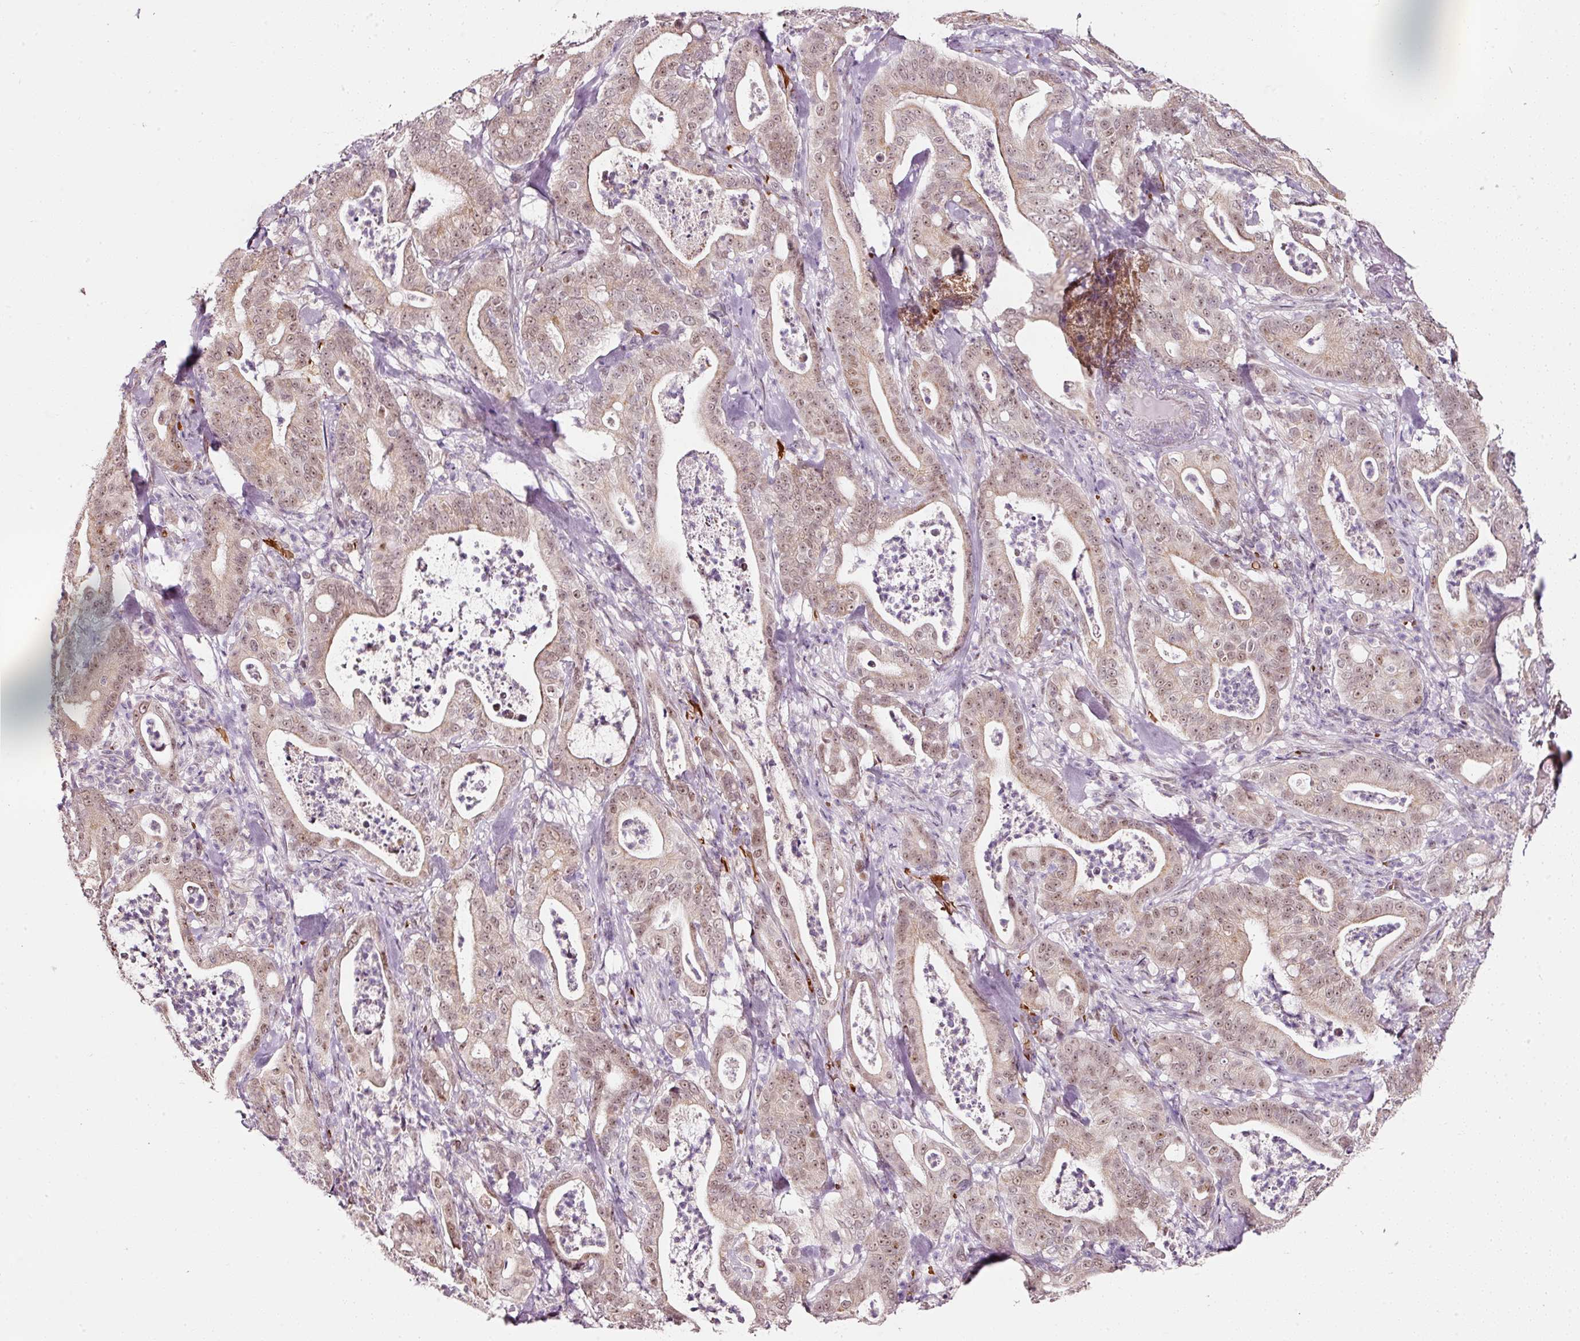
{"staining": {"intensity": "weak", "quantity": ">75%", "location": "cytoplasmic/membranous,nuclear"}, "tissue": "pancreatic cancer", "cell_type": "Tumor cells", "image_type": "cancer", "snomed": [{"axis": "morphology", "description": "Adenocarcinoma, NOS"}, {"axis": "topography", "description": "Pancreas"}], "caption": "Weak cytoplasmic/membranous and nuclear expression for a protein is identified in approximately >75% of tumor cells of adenocarcinoma (pancreatic) using IHC.", "gene": "ZNF460", "patient": {"sex": "male", "age": 71}}